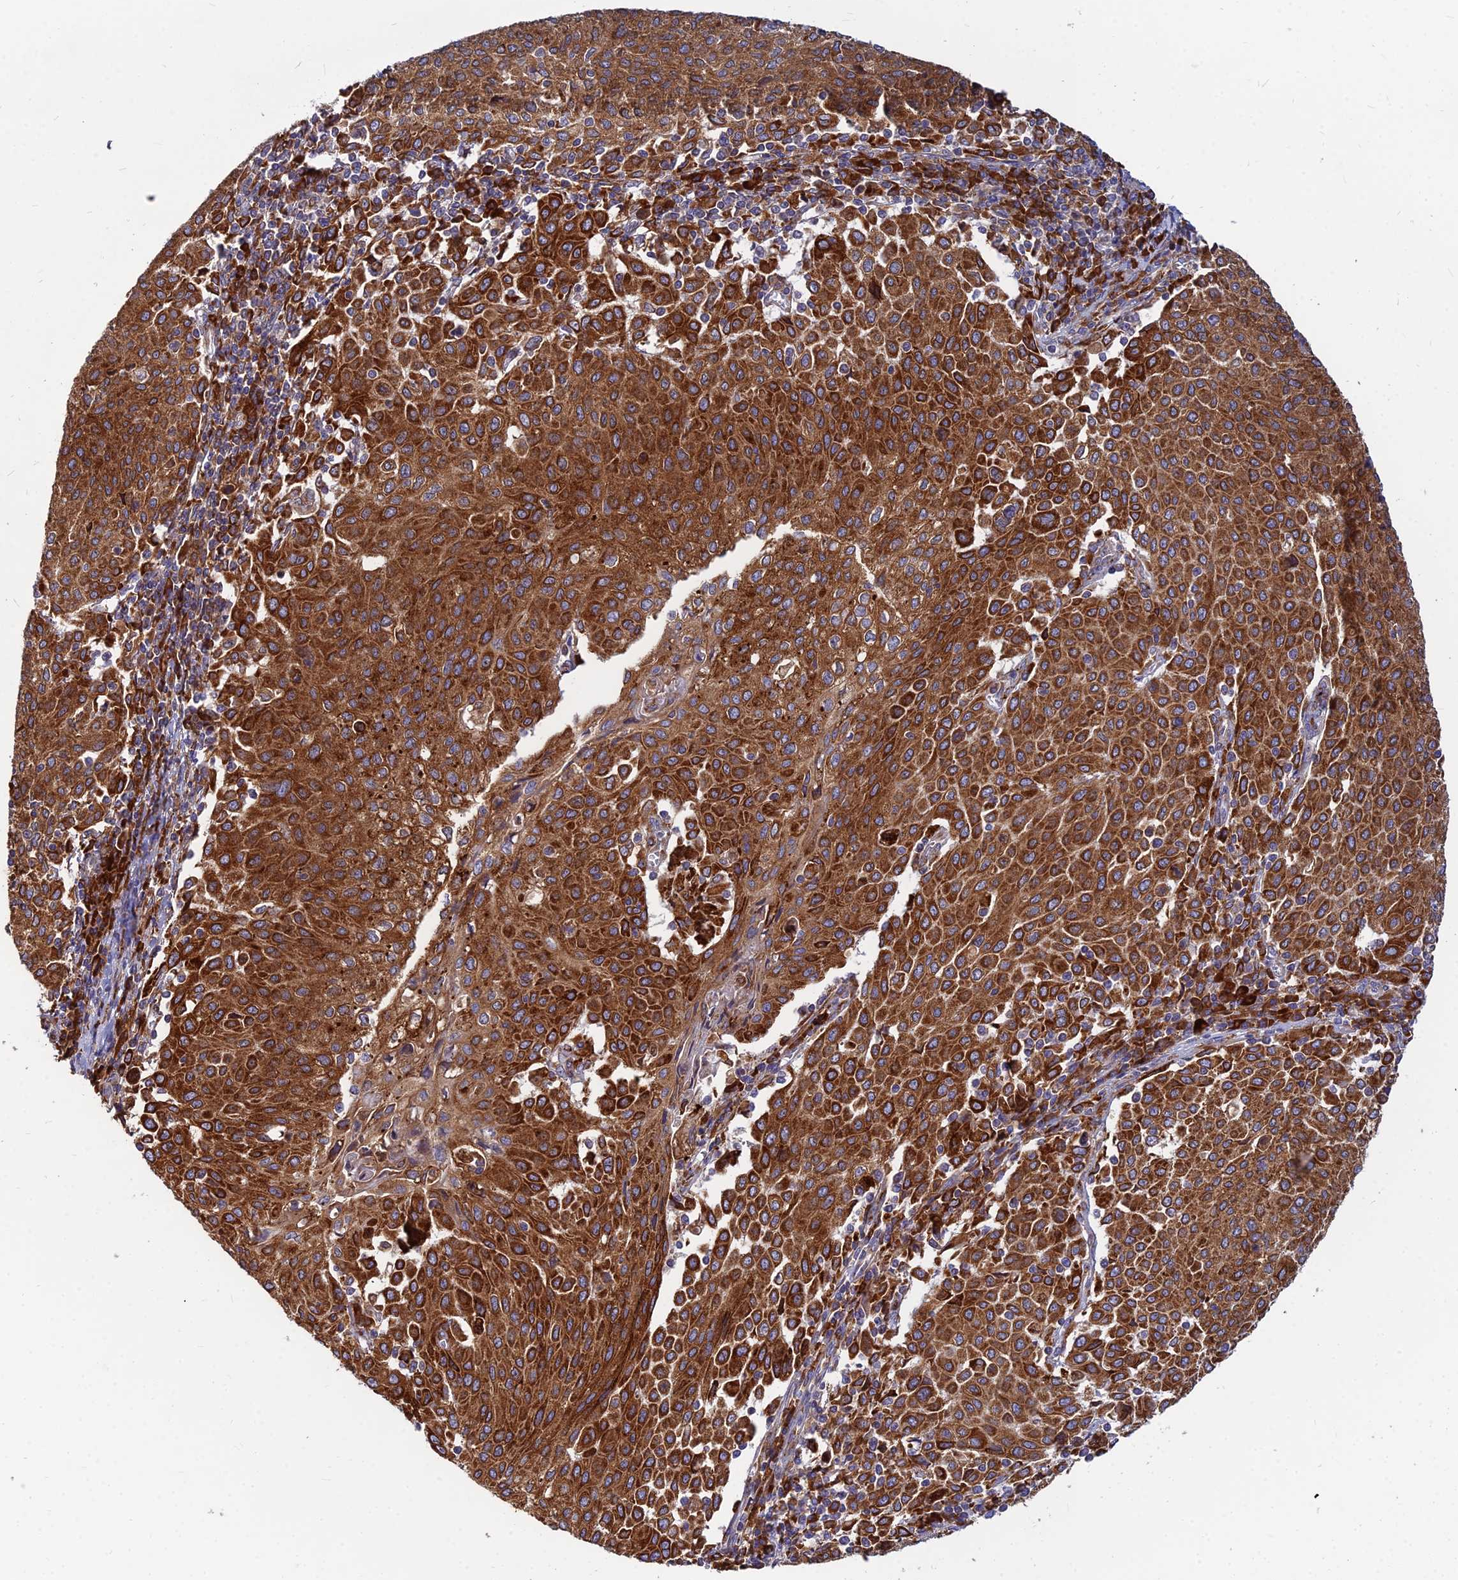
{"staining": {"intensity": "strong", "quantity": ">75%", "location": "cytoplasmic/membranous"}, "tissue": "cervical cancer", "cell_type": "Tumor cells", "image_type": "cancer", "snomed": [{"axis": "morphology", "description": "Squamous cell carcinoma, NOS"}, {"axis": "topography", "description": "Cervix"}], "caption": "Tumor cells show high levels of strong cytoplasmic/membranous positivity in about >75% of cells in human cervical cancer (squamous cell carcinoma).", "gene": "CCT6B", "patient": {"sex": "female", "age": 46}}